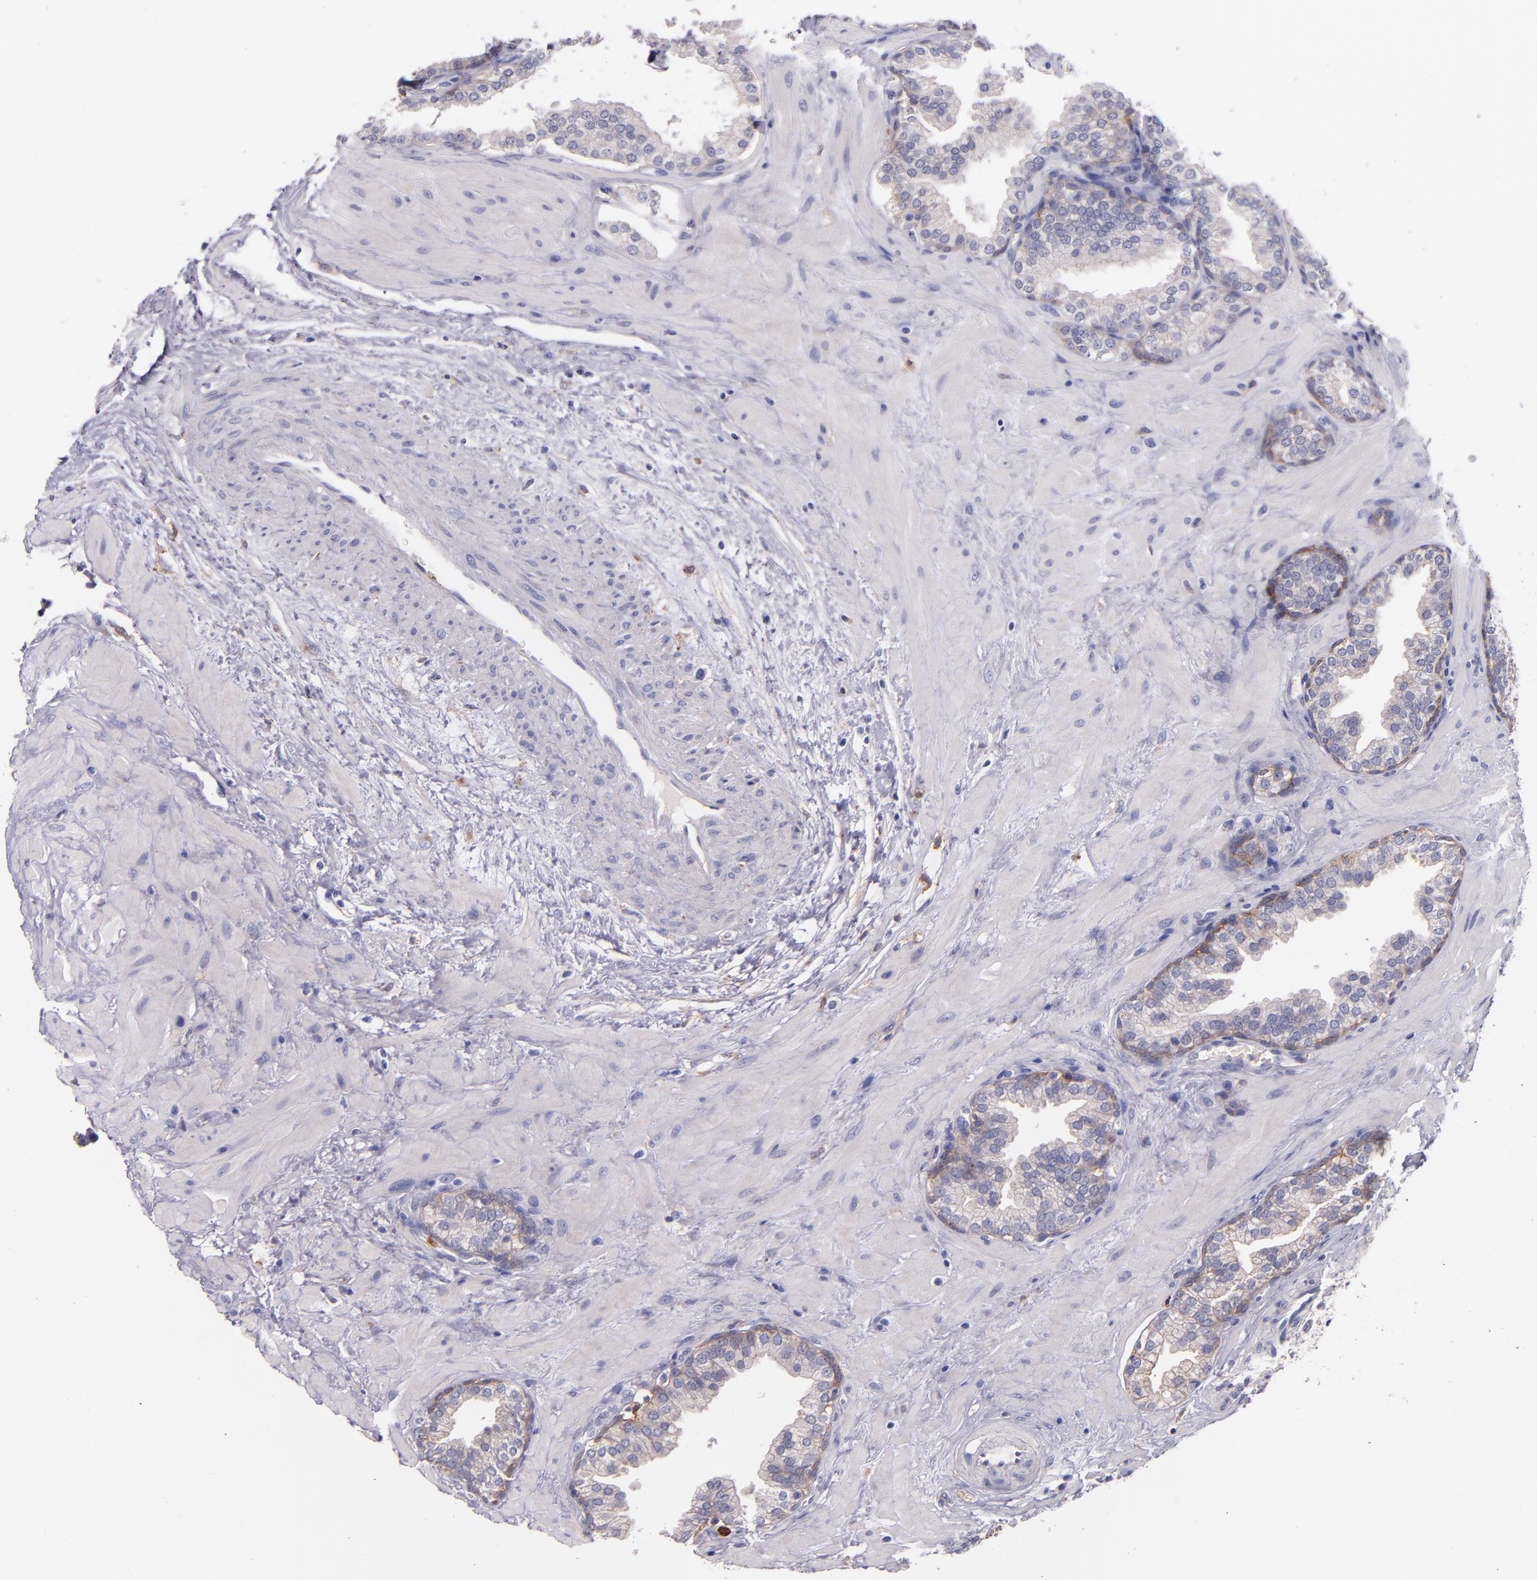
{"staining": {"intensity": "weak", "quantity": "25%-75%", "location": "cytoplasmic/membranous"}, "tissue": "prostate", "cell_type": "Glandular cells", "image_type": "normal", "snomed": [{"axis": "morphology", "description": "Normal tissue, NOS"}, {"axis": "topography", "description": "Prostate"}], "caption": "Protein expression by immunohistochemistry (IHC) shows weak cytoplasmic/membranous expression in about 25%-75% of glandular cells in benign prostate. (DAB (3,3'-diaminobenzidine) IHC, brown staining for protein, blue staining for nuclei).", "gene": "C5AR1", "patient": {"sex": "male", "age": 51}}